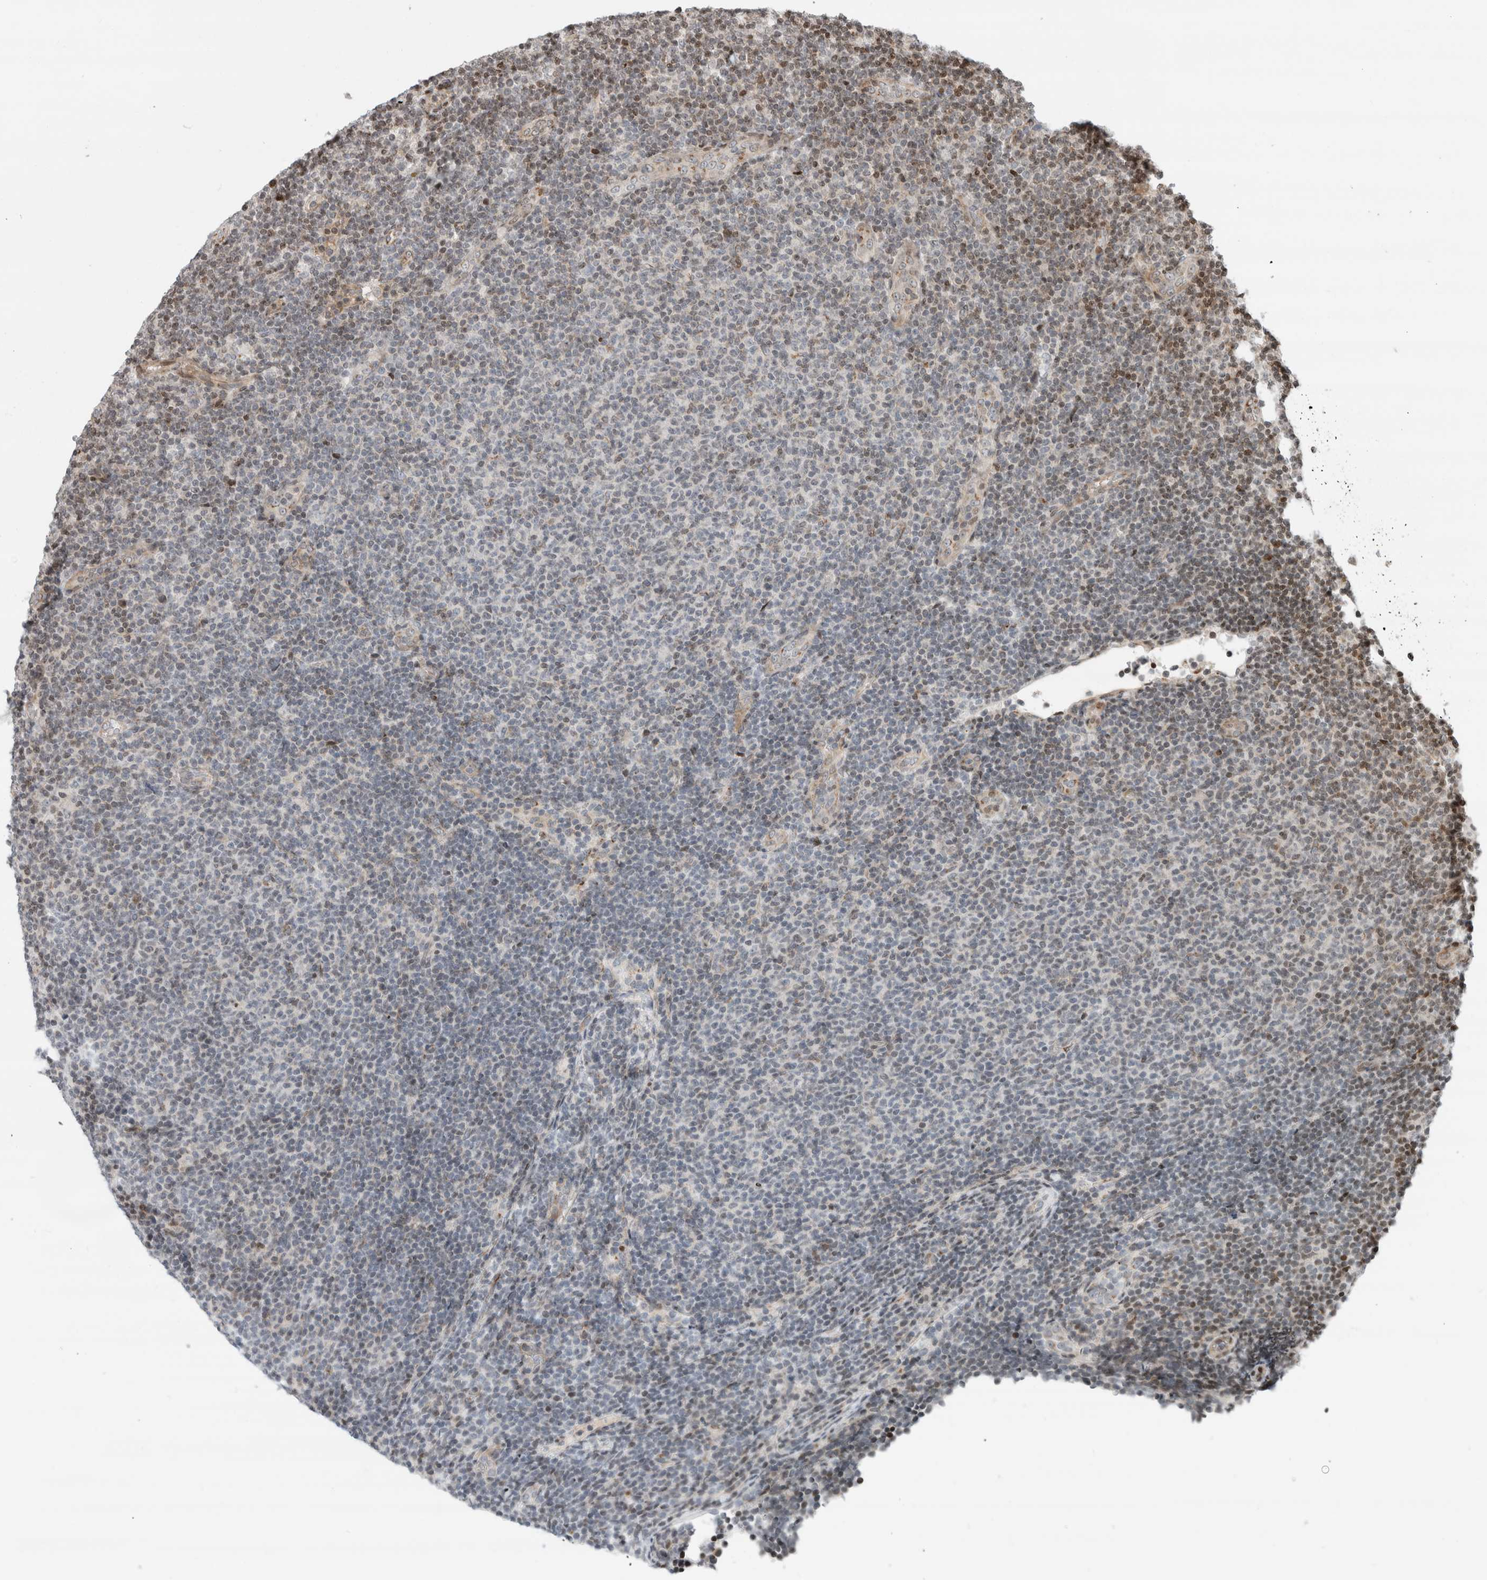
{"staining": {"intensity": "weak", "quantity": "<25%", "location": "nuclear"}, "tissue": "lymphoma", "cell_type": "Tumor cells", "image_type": "cancer", "snomed": [{"axis": "morphology", "description": "Malignant lymphoma, non-Hodgkin's type, Low grade"}, {"axis": "topography", "description": "Lymph node"}], "caption": "Tumor cells show no significant protein positivity in malignant lymphoma, non-Hodgkin's type (low-grade).", "gene": "GINS4", "patient": {"sex": "male", "age": 66}}